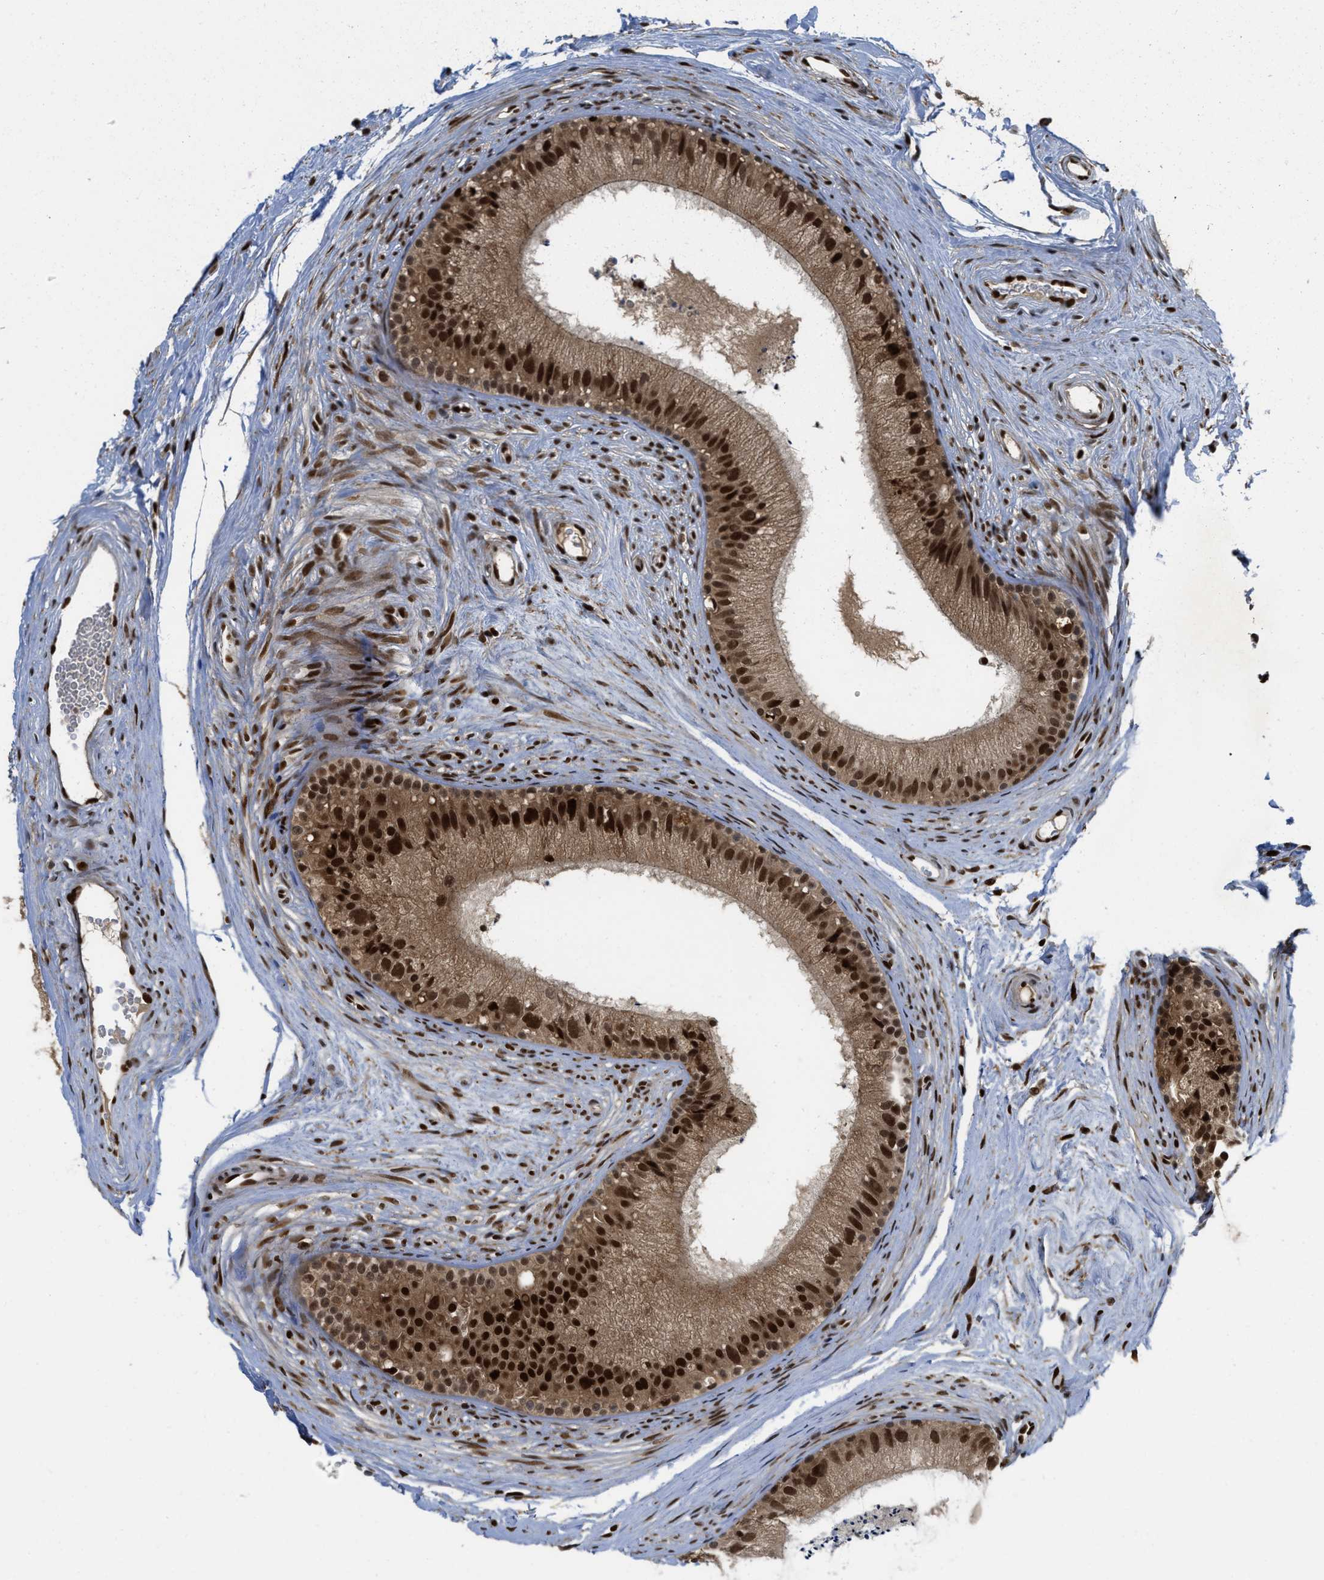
{"staining": {"intensity": "strong", "quantity": ">75%", "location": "cytoplasmic/membranous,nuclear"}, "tissue": "epididymis", "cell_type": "Glandular cells", "image_type": "normal", "snomed": [{"axis": "morphology", "description": "Normal tissue, NOS"}, {"axis": "topography", "description": "Epididymis"}], "caption": "Protein expression analysis of benign epididymis reveals strong cytoplasmic/membranous,nuclear positivity in approximately >75% of glandular cells. (IHC, brightfield microscopy, high magnification).", "gene": "RFX5", "patient": {"sex": "male", "age": 56}}